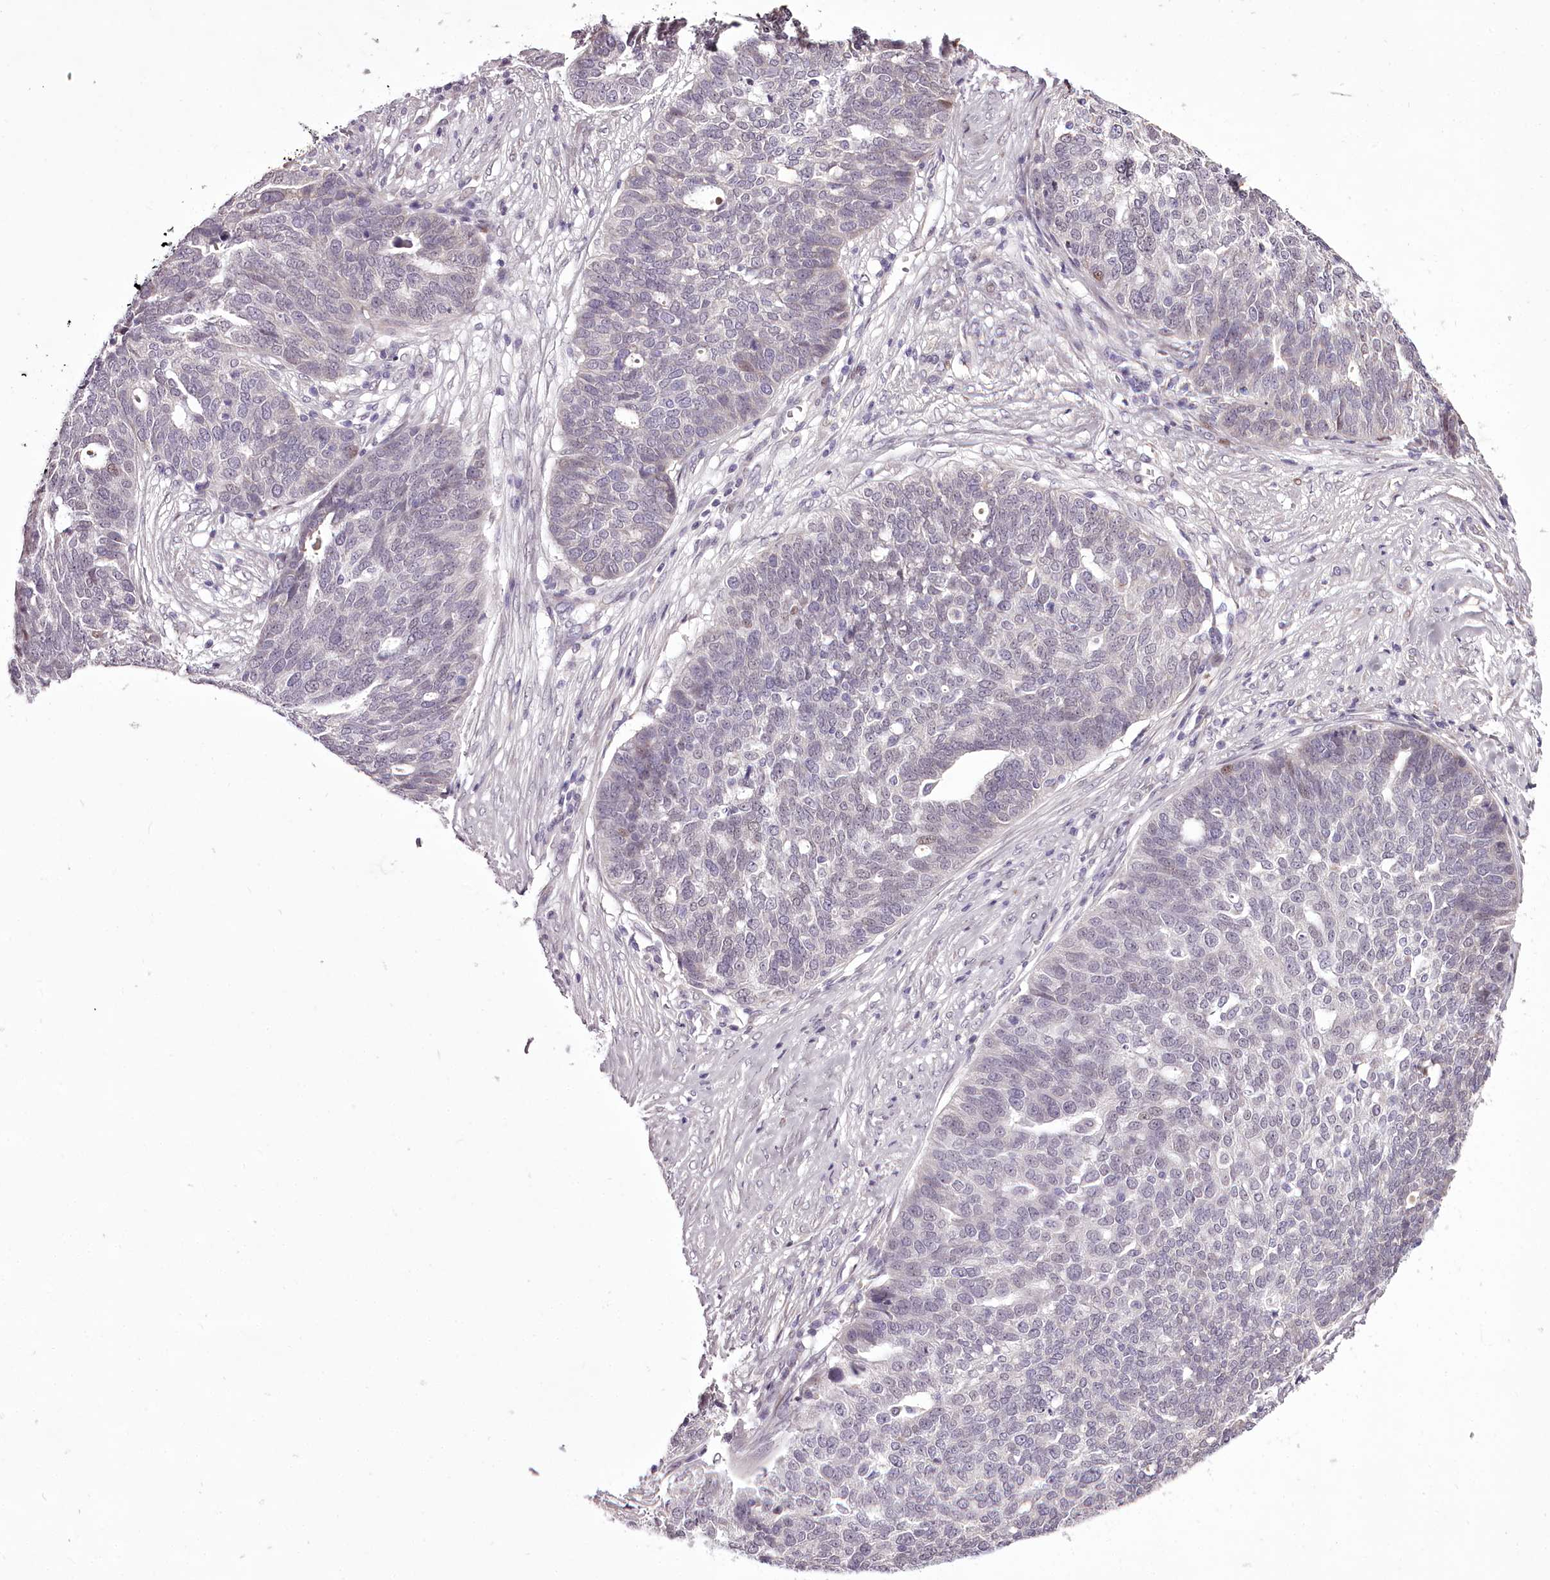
{"staining": {"intensity": "negative", "quantity": "none", "location": "none"}, "tissue": "ovarian cancer", "cell_type": "Tumor cells", "image_type": "cancer", "snomed": [{"axis": "morphology", "description": "Cystadenocarcinoma, serous, NOS"}, {"axis": "topography", "description": "Ovary"}], "caption": "High magnification brightfield microscopy of ovarian serous cystadenocarcinoma stained with DAB (3,3'-diaminobenzidine) (brown) and counterstained with hematoxylin (blue): tumor cells show no significant expression. The staining is performed using DAB brown chromogen with nuclei counter-stained in using hematoxylin.", "gene": "C1orf56", "patient": {"sex": "female", "age": 59}}